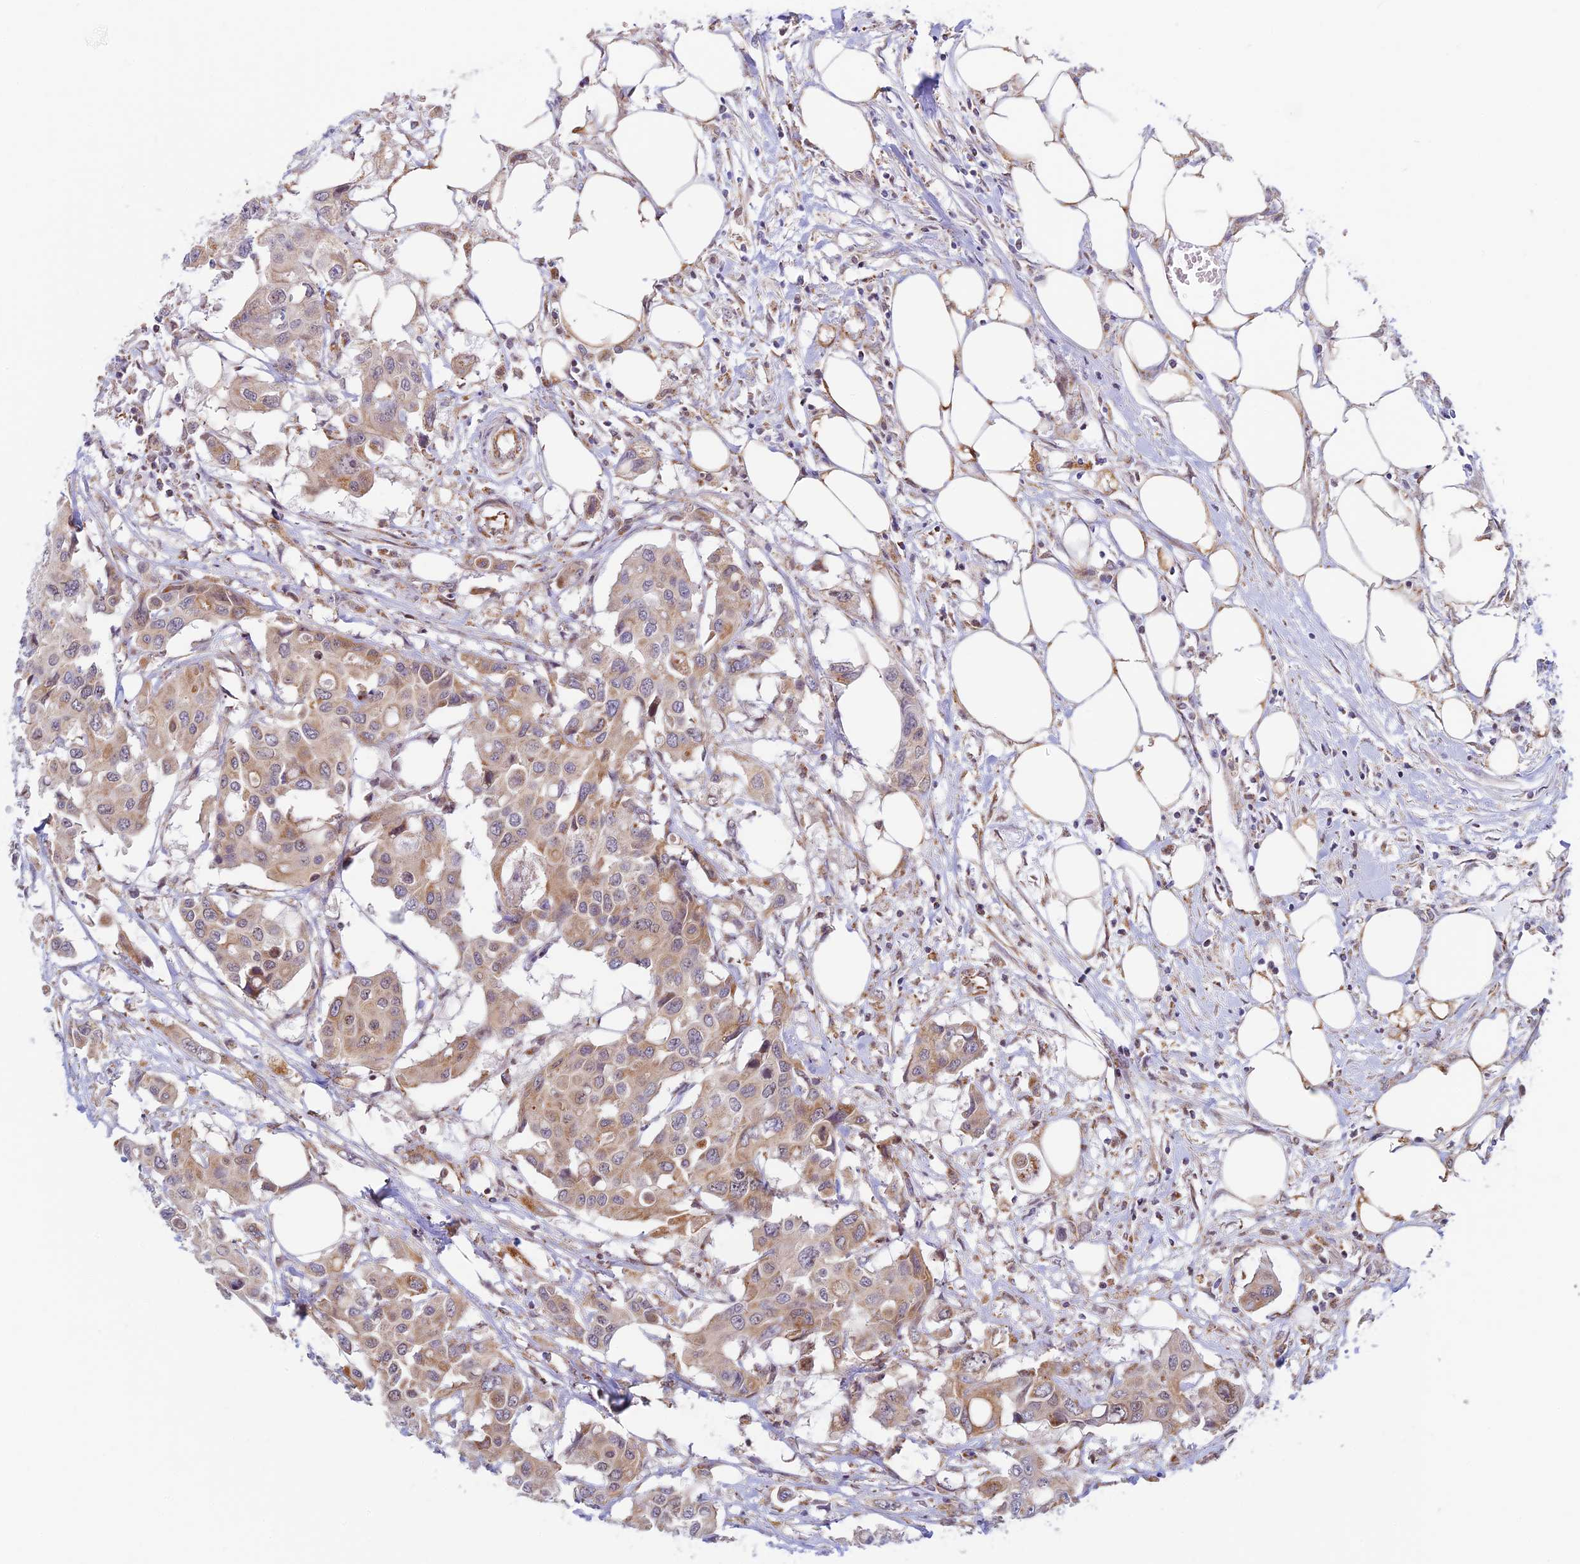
{"staining": {"intensity": "weak", "quantity": ">75%", "location": "cytoplasmic/membranous"}, "tissue": "colorectal cancer", "cell_type": "Tumor cells", "image_type": "cancer", "snomed": [{"axis": "morphology", "description": "Adenocarcinoma, NOS"}, {"axis": "topography", "description": "Colon"}], "caption": "IHC image of neoplastic tissue: colorectal cancer stained using immunohistochemistry (IHC) shows low levels of weak protein expression localized specifically in the cytoplasmic/membranous of tumor cells, appearing as a cytoplasmic/membranous brown color.", "gene": "HOOK2", "patient": {"sex": "male", "age": 77}}